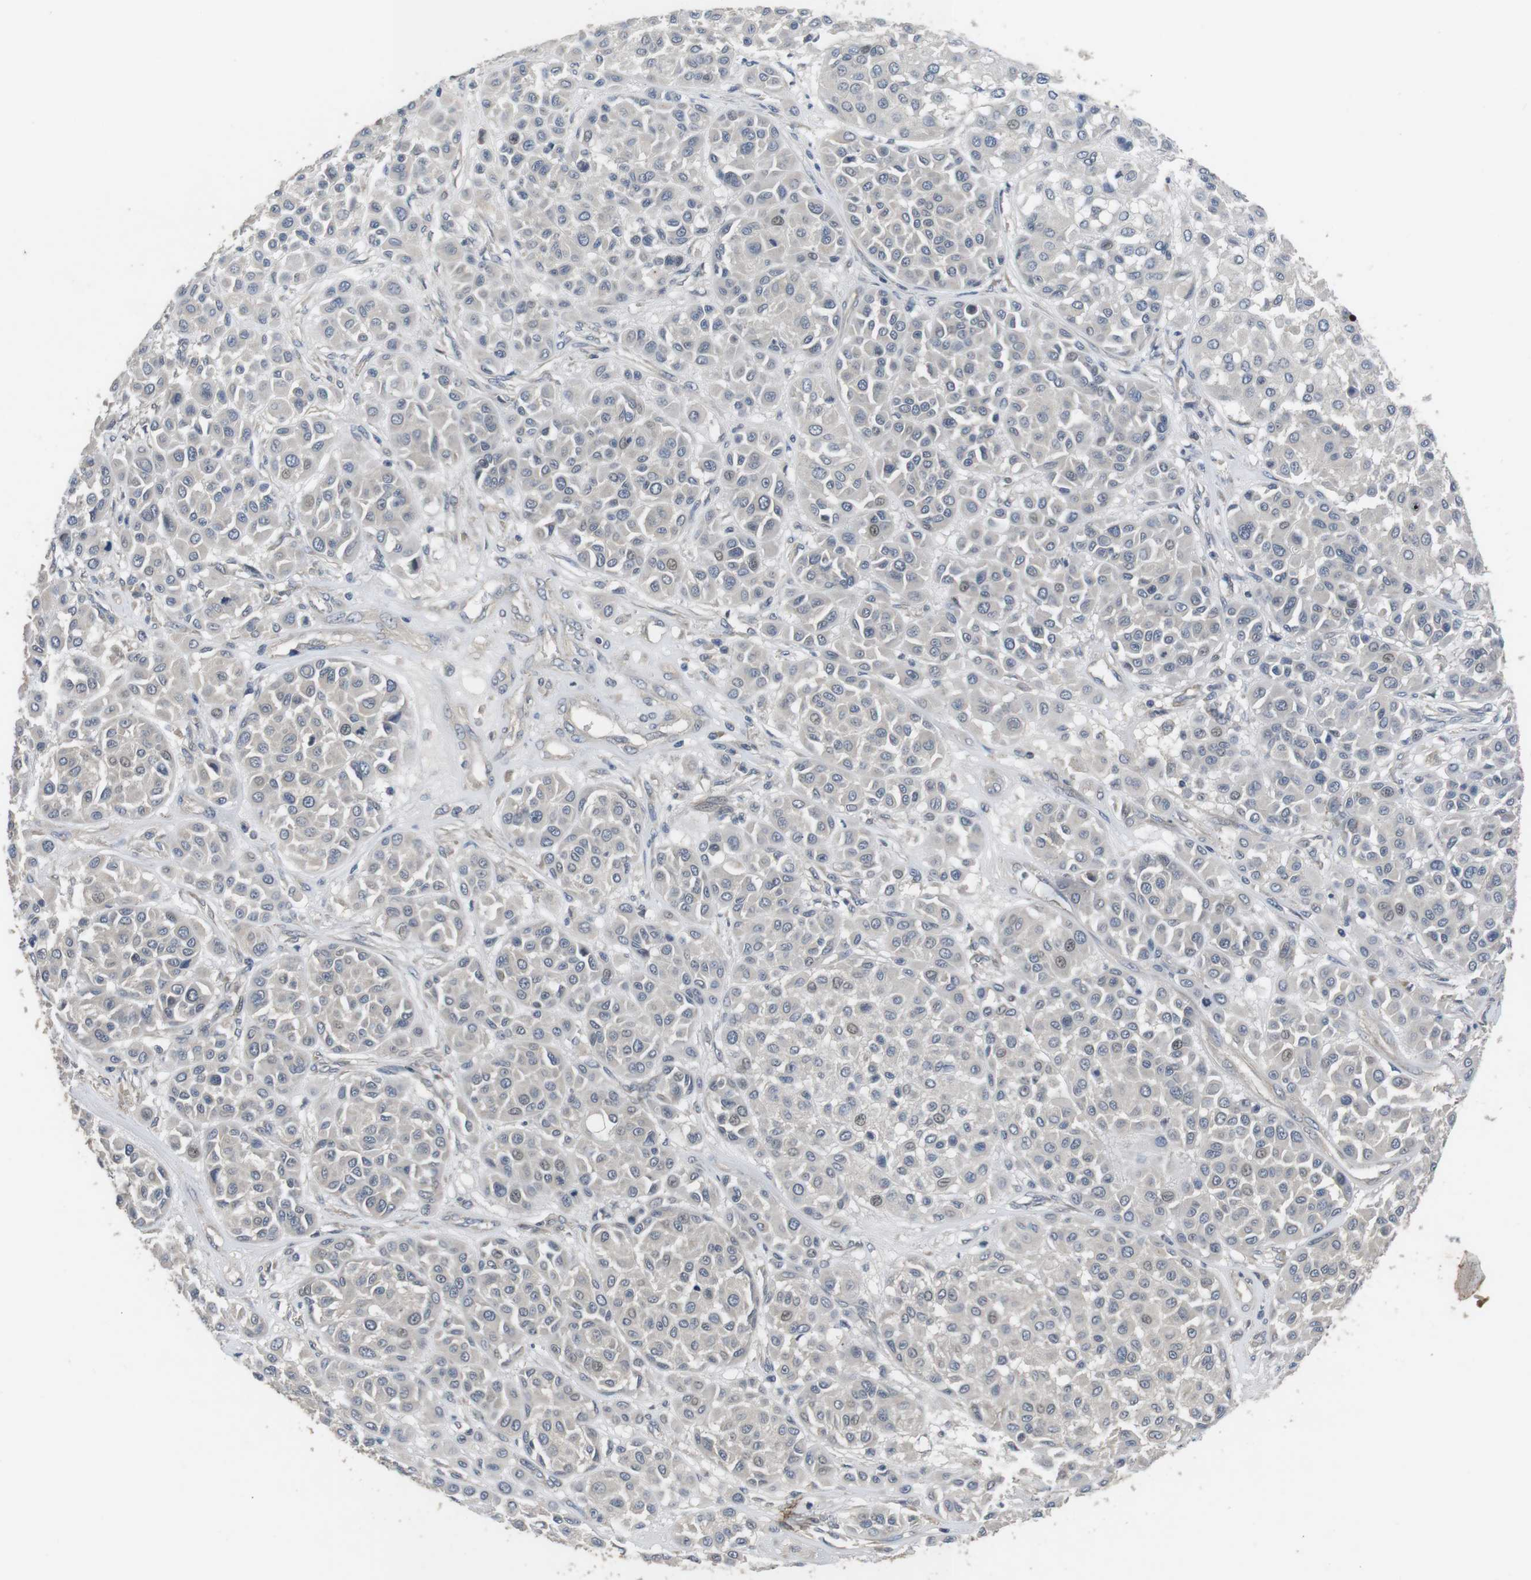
{"staining": {"intensity": "negative", "quantity": "none", "location": "none"}, "tissue": "melanoma", "cell_type": "Tumor cells", "image_type": "cancer", "snomed": [{"axis": "morphology", "description": "Malignant melanoma, Metastatic site"}, {"axis": "topography", "description": "Soft tissue"}], "caption": "An immunohistochemistry (IHC) image of malignant melanoma (metastatic site) is shown. There is no staining in tumor cells of malignant melanoma (metastatic site).", "gene": "ADGRL3", "patient": {"sex": "male", "age": 41}}